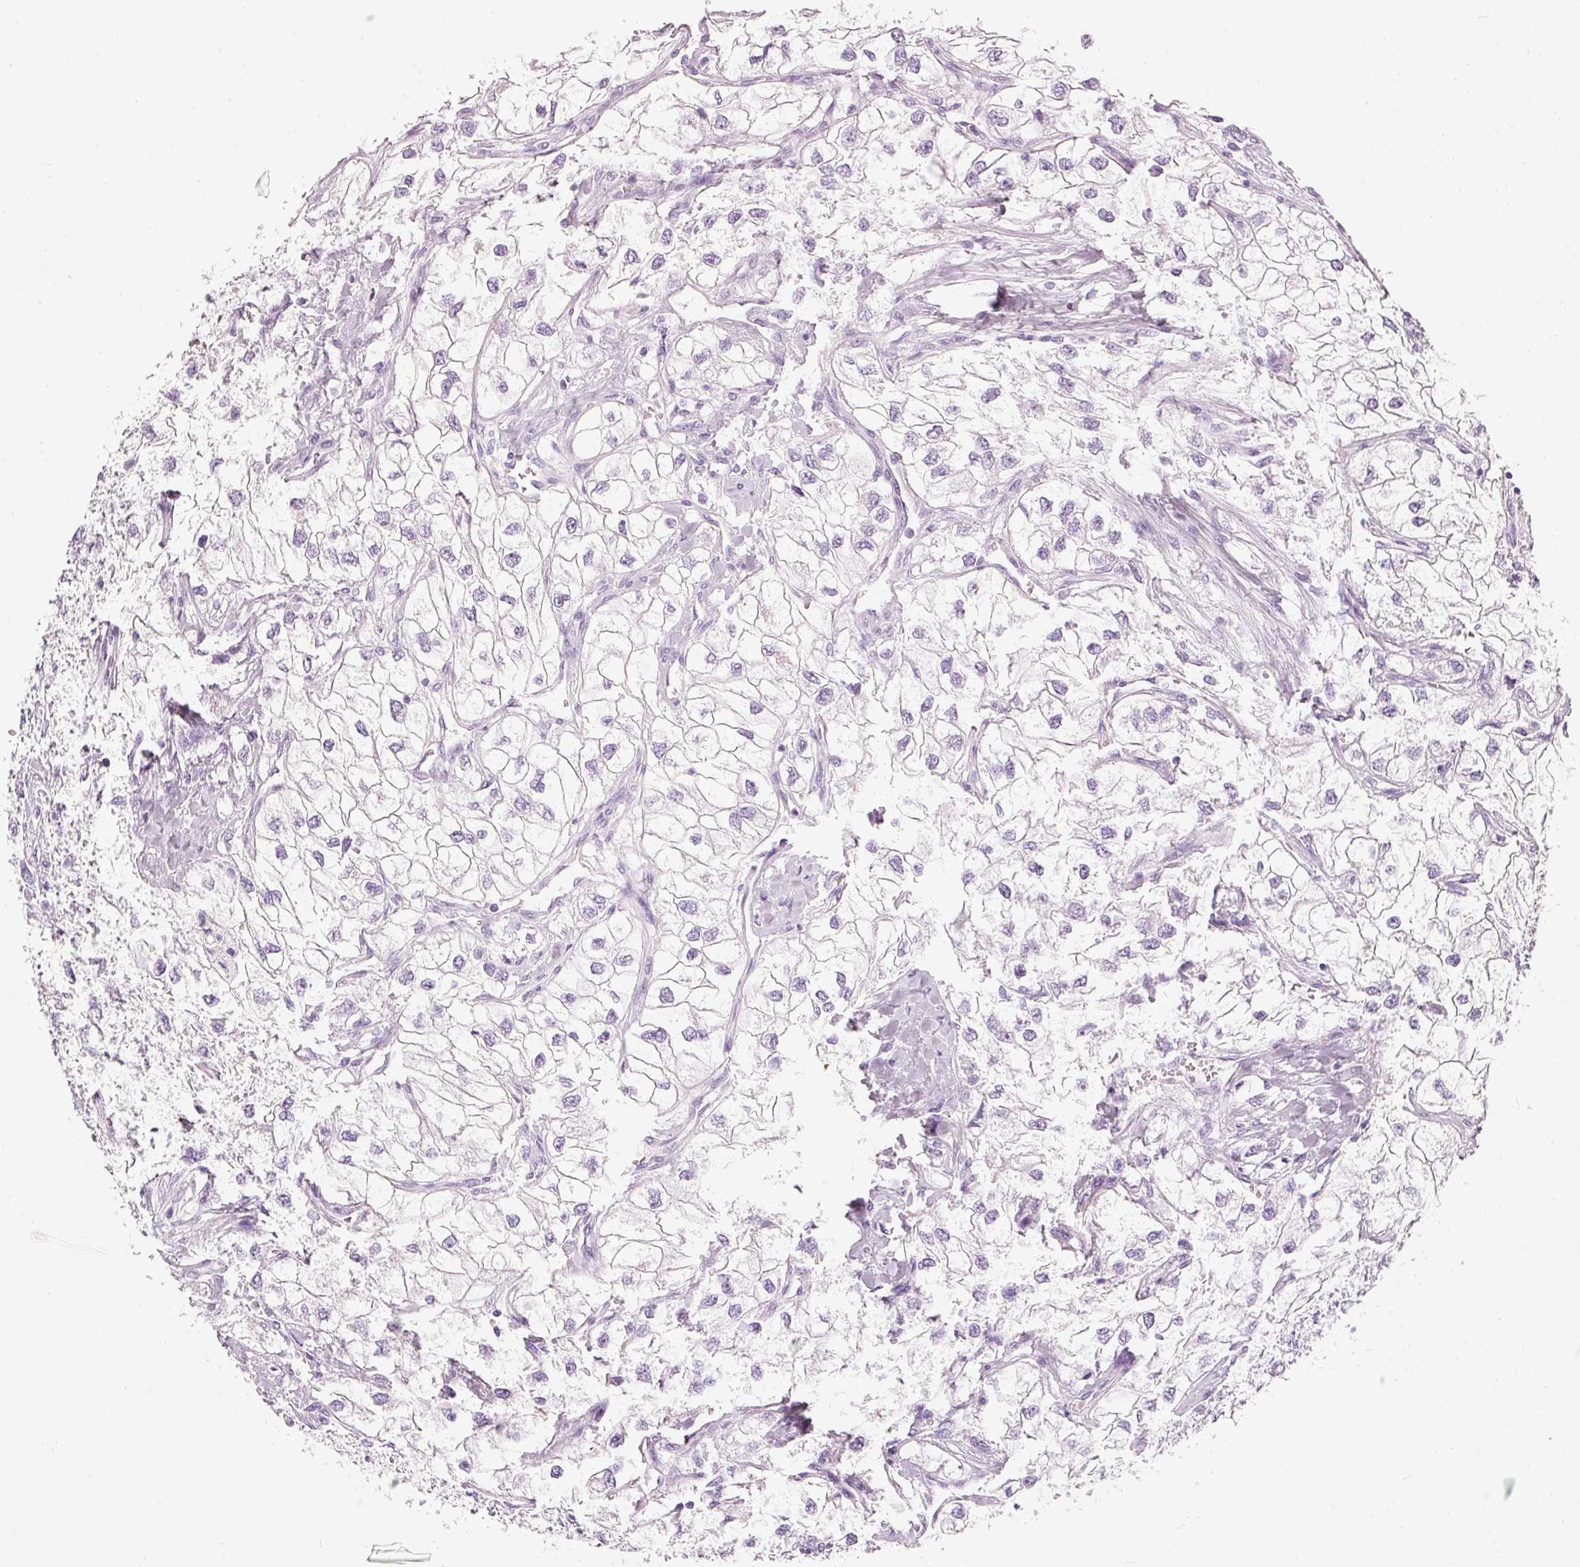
{"staining": {"intensity": "negative", "quantity": "none", "location": "none"}, "tissue": "renal cancer", "cell_type": "Tumor cells", "image_type": "cancer", "snomed": [{"axis": "morphology", "description": "Adenocarcinoma, NOS"}, {"axis": "topography", "description": "Kidney"}], "caption": "This is an immunohistochemistry image of renal adenocarcinoma. There is no staining in tumor cells.", "gene": "PDXDC1", "patient": {"sex": "male", "age": 59}}